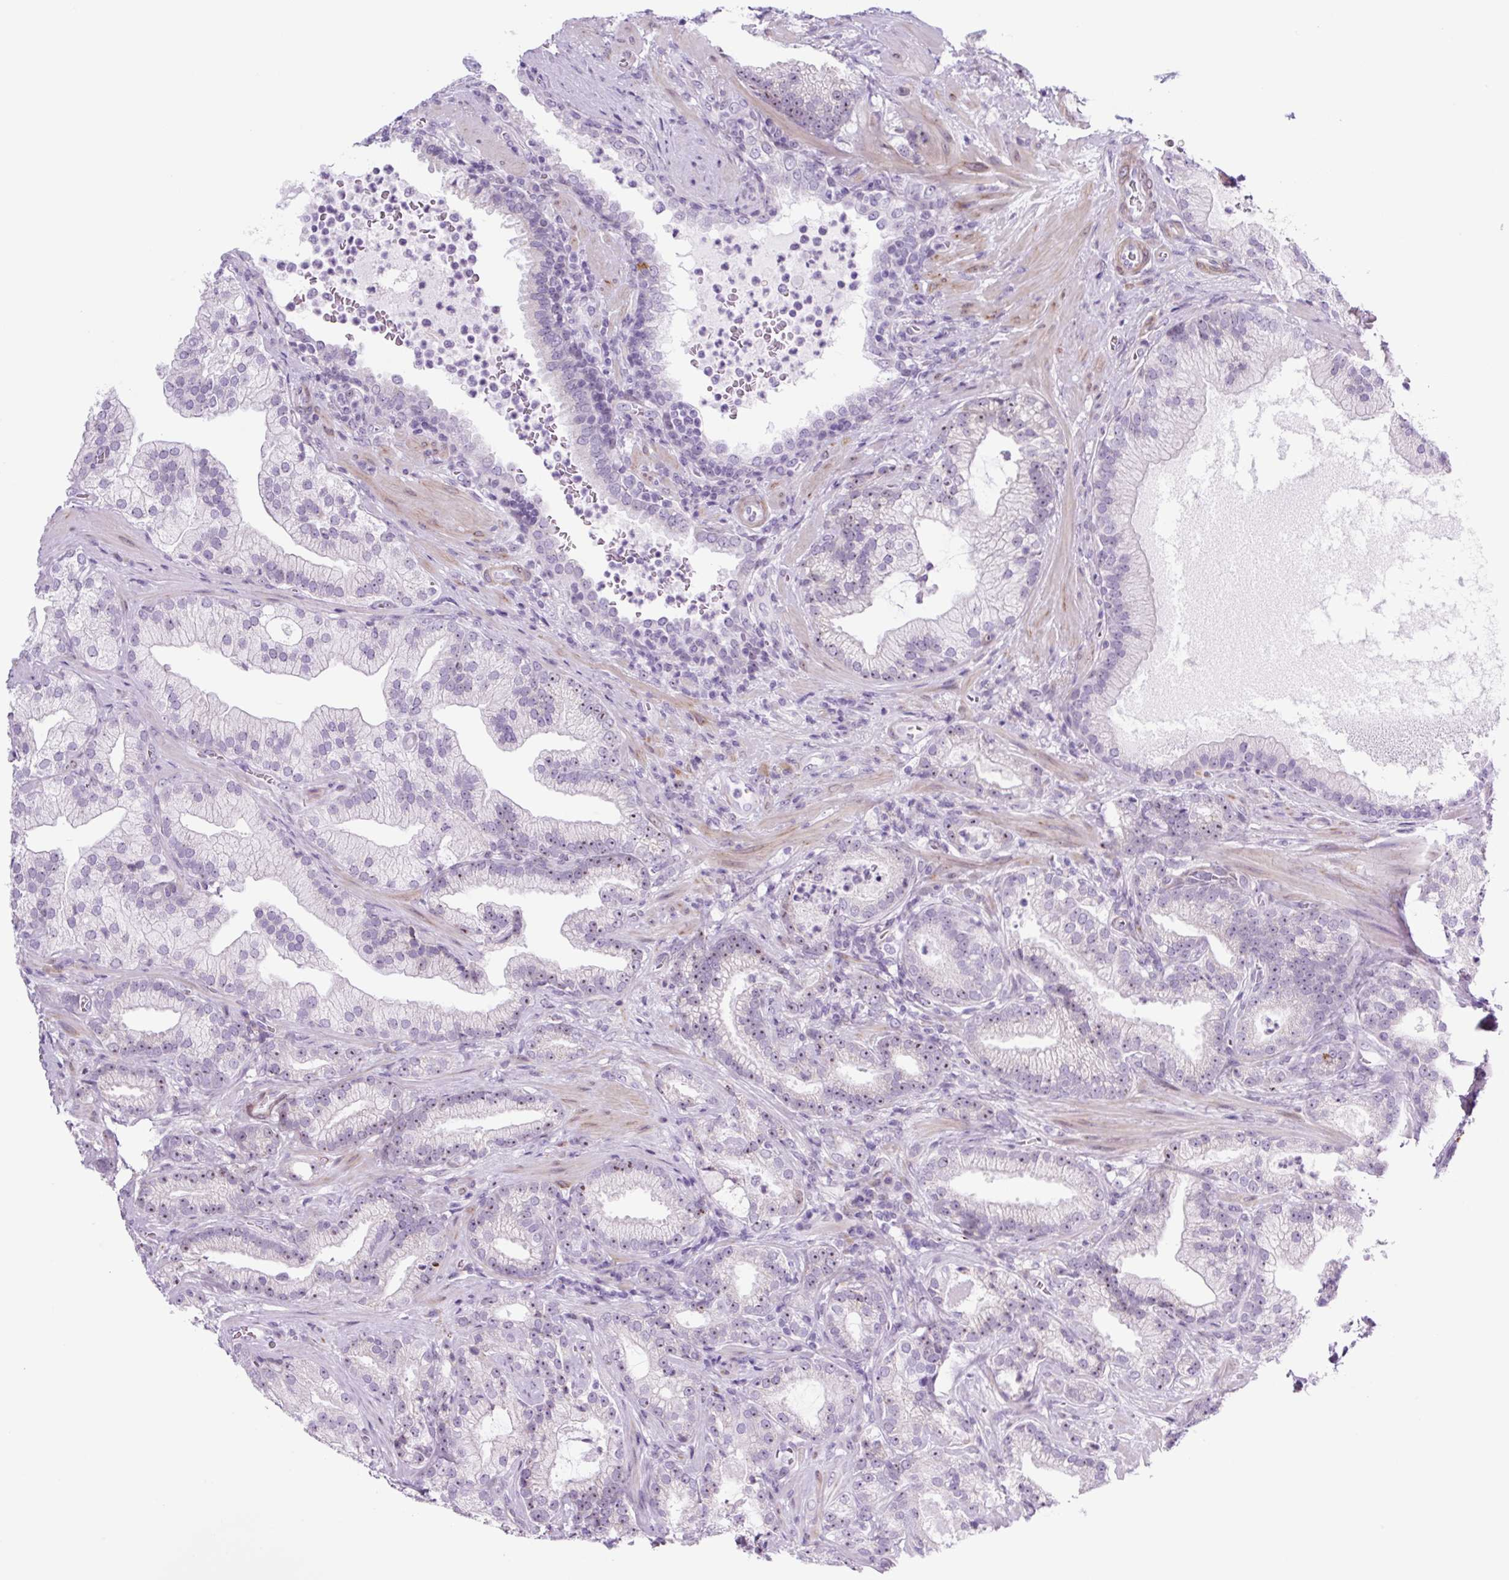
{"staining": {"intensity": "moderate", "quantity": "25%-75%", "location": "nuclear"}, "tissue": "prostate cancer", "cell_type": "Tumor cells", "image_type": "cancer", "snomed": [{"axis": "morphology", "description": "Adenocarcinoma, High grade"}, {"axis": "topography", "description": "Prostate"}], "caption": "There is medium levels of moderate nuclear staining in tumor cells of high-grade adenocarcinoma (prostate), as demonstrated by immunohistochemical staining (brown color).", "gene": "RRS1", "patient": {"sex": "male", "age": 68}}